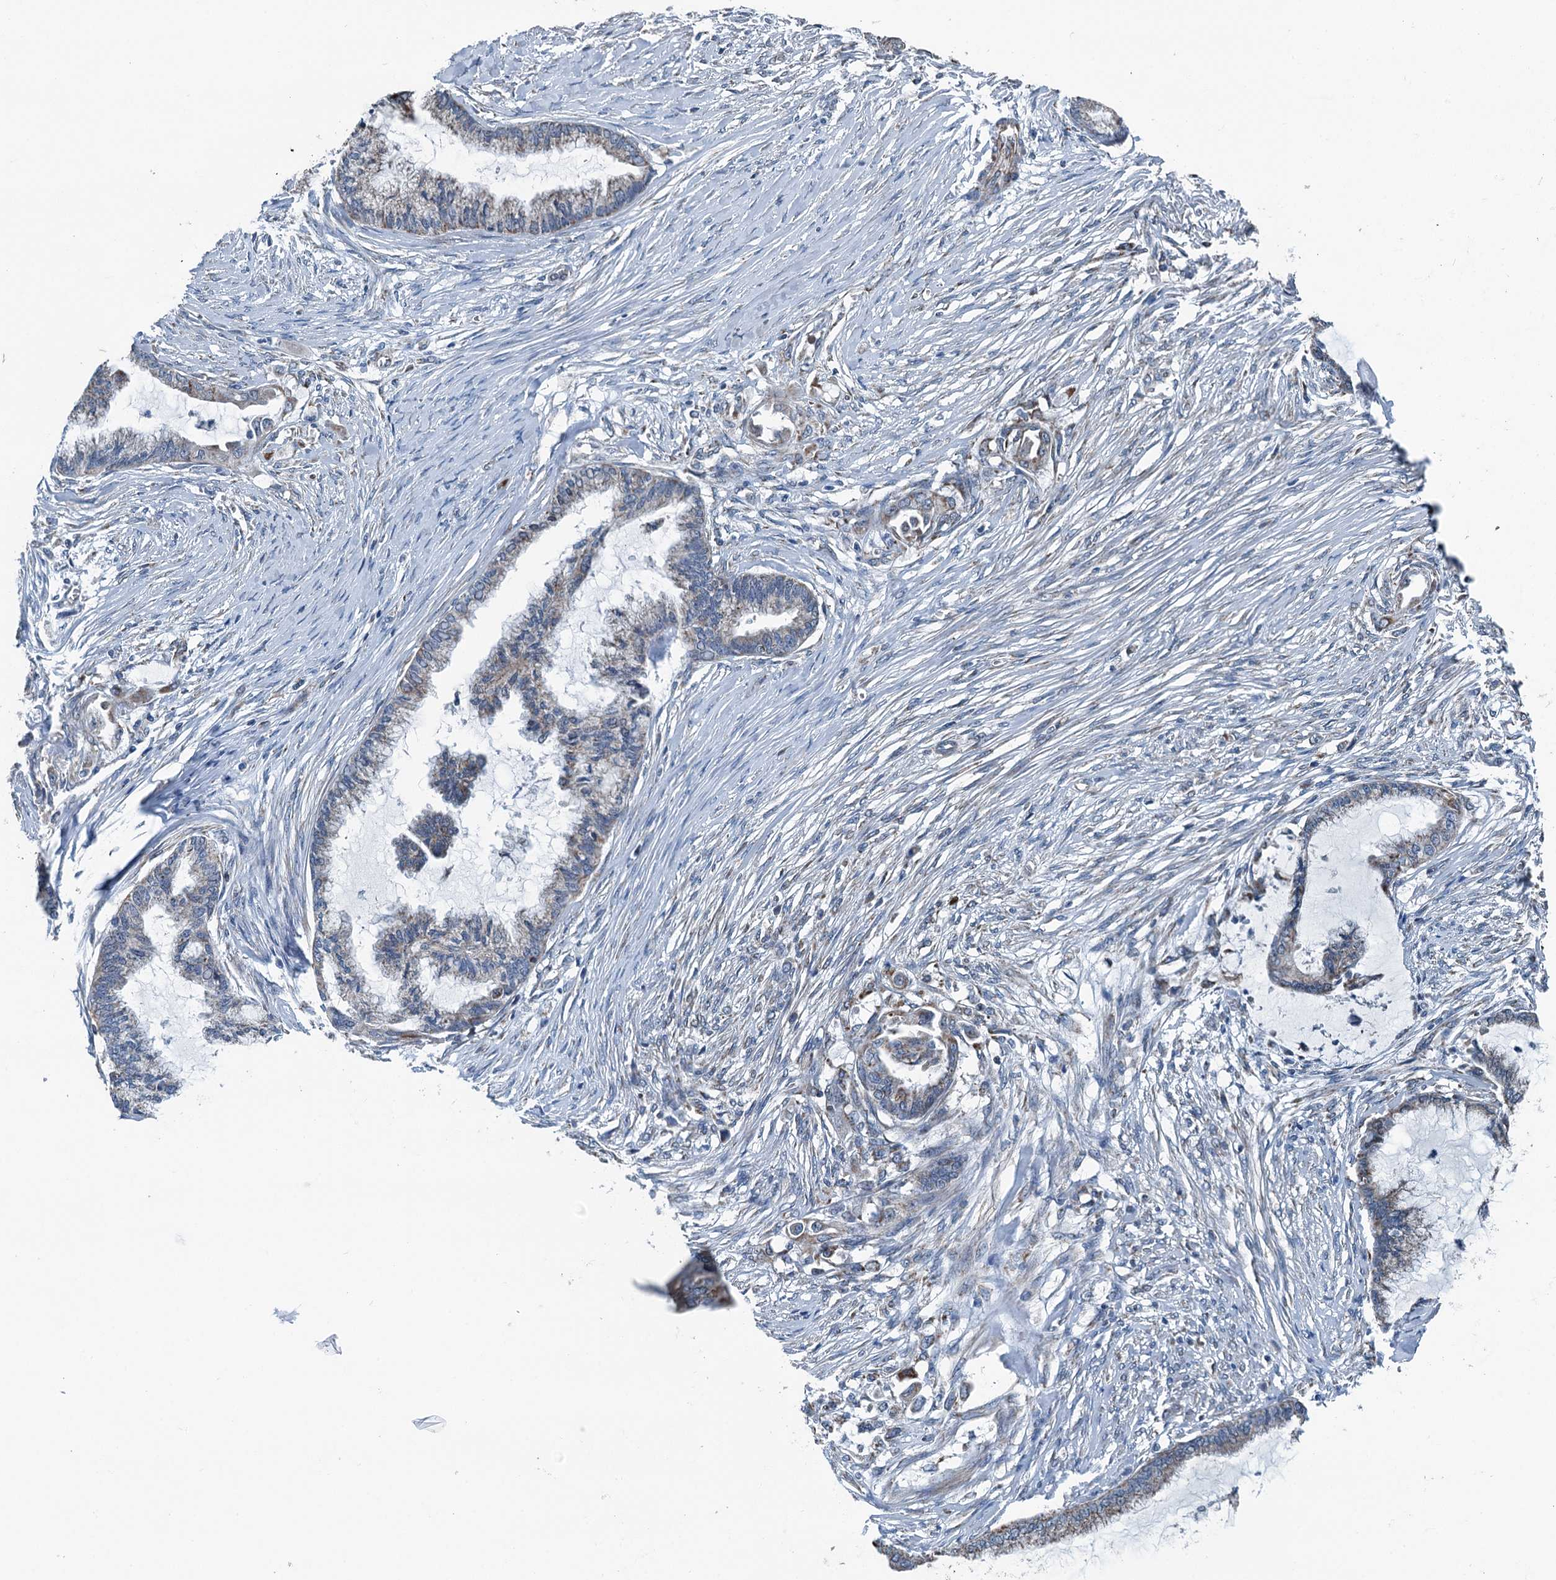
{"staining": {"intensity": "weak", "quantity": "<25%", "location": "cytoplasmic/membranous"}, "tissue": "endometrial cancer", "cell_type": "Tumor cells", "image_type": "cancer", "snomed": [{"axis": "morphology", "description": "Adenocarcinoma, NOS"}, {"axis": "topography", "description": "Endometrium"}], "caption": "DAB immunohistochemical staining of human endometrial cancer exhibits no significant staining in tumor cells.", "gene": "TRPT1", "patient": {"sex": "female", "age": 86}}